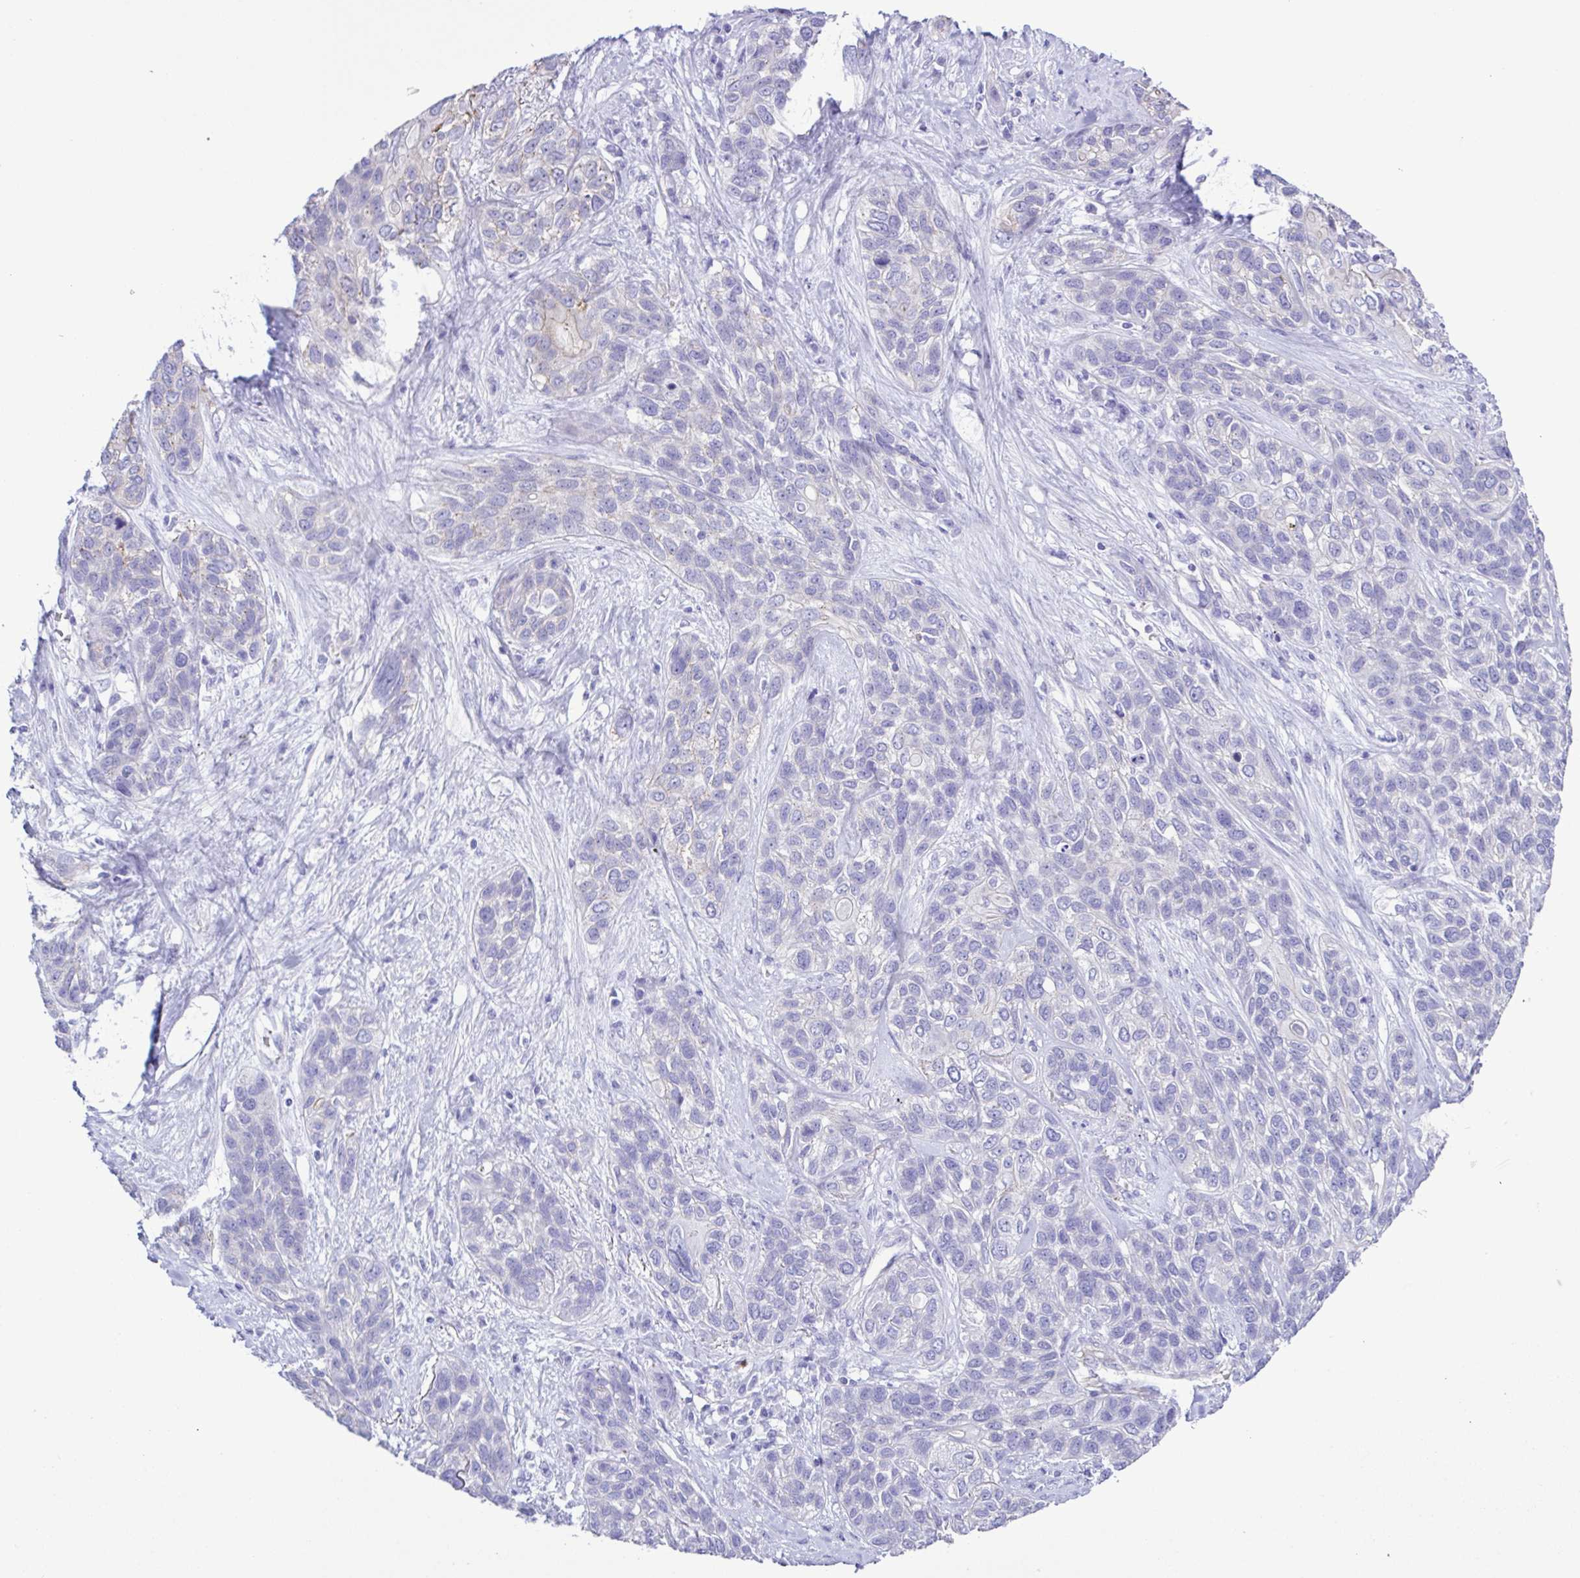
{"staining": {"intensity": "negative", "quantity": "none", "location": "none"}, "tissue": "lung cancer", "cell_type": "Tumor cells", "image_type": "cancer", "snomed": [{"axis": "morphology", "description": "Squamous cell carcinoma, NOS"}, {"axis": "topography", "description": "Lung"}], "caption": "Immunohistochemical staining of lung squamous cell carcinoma exhibits no significant expression in tumor cells. (DAB immunohistochemistry (IHC) visualized using brightfield microscopy, high magnification).", "gene": "CYP11A1", "patient": {"sex": "female", "age": 70}}